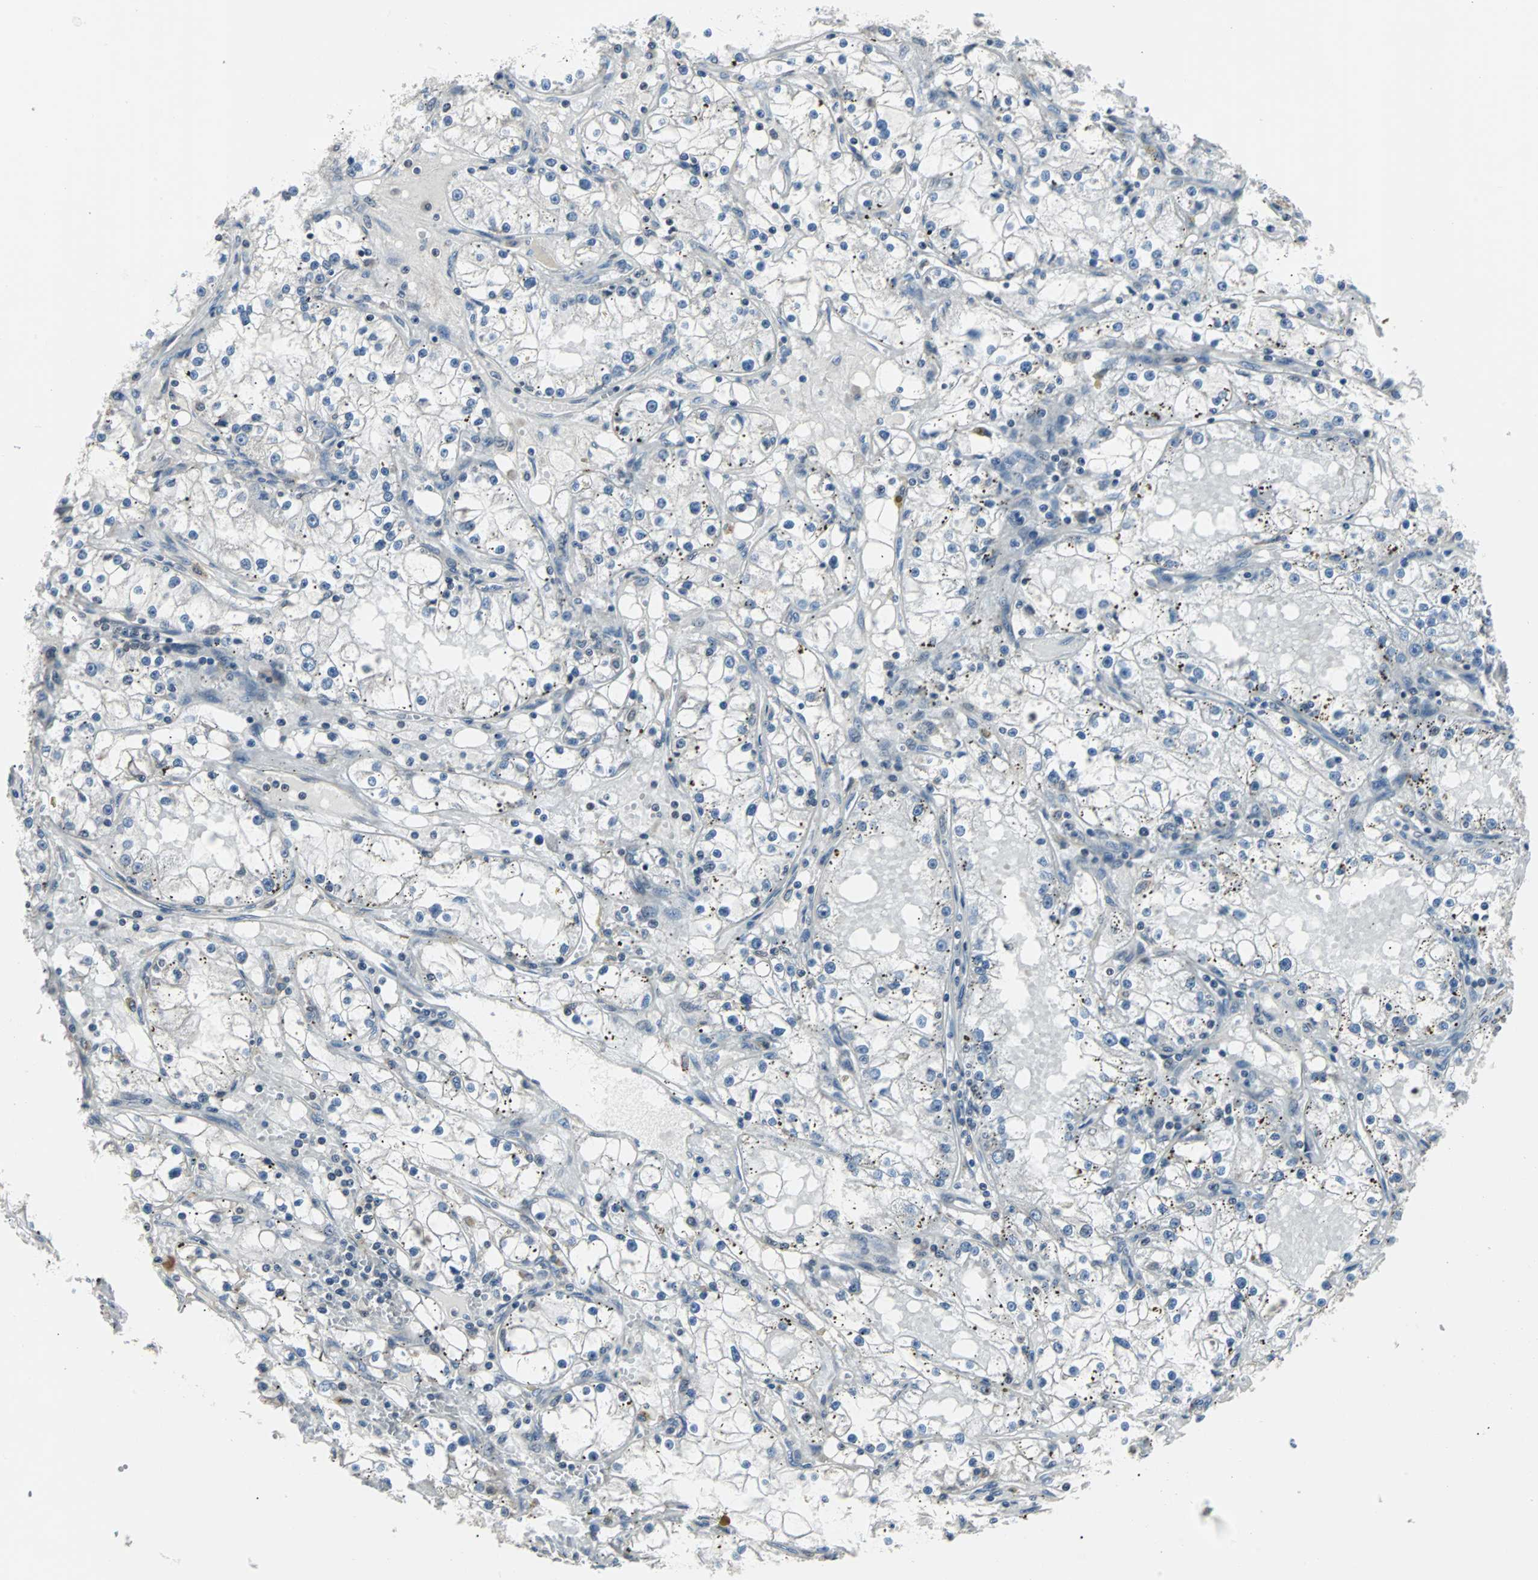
{"staining": {"intensity": "negative", "quantity": "none", "location": "none"}, "tissue": "renal cancer", "cell_type": "Tumor cells", "image_type": "cancer", "snomed": [{"axis": "morphology", "description": "Adenocarcinoma, NOS"}, {"axis": "topography", "description": "Kidney"}], "caption": "Renal cancer stained for a protein using immunohistochemistry shows no positivity tumor cells.", "gene": "TERF2IP", "patient": {"sex": "male", "age": 56}}